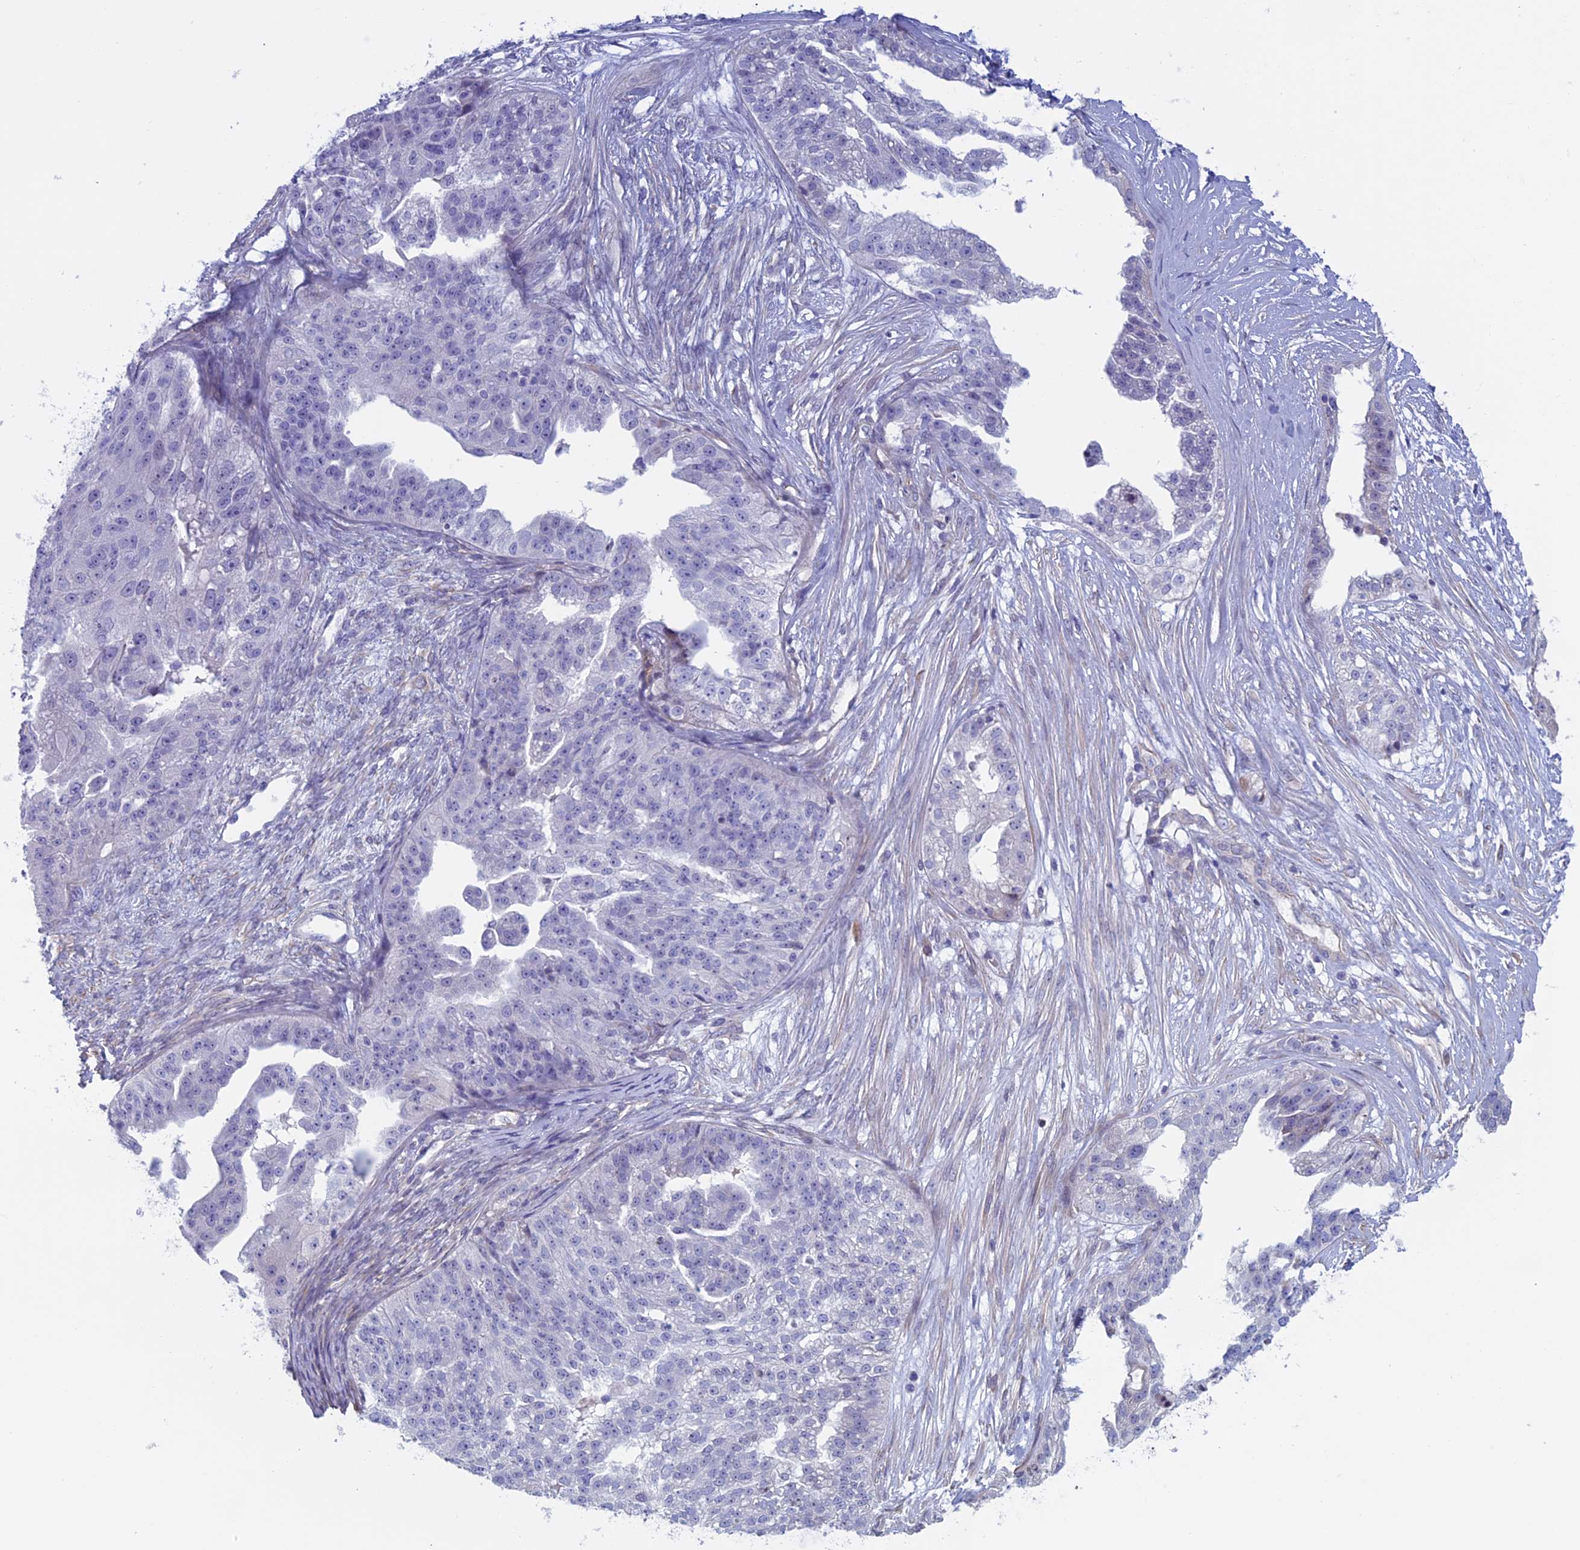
{"staining": {"intensity": "negative", "quantity": "none", "location": "none"}, "tissue": "ovarian cancer", "cell_type": "Tumor cells", "image_type": "cancer", "snomed": [{"axis": "morphology", "description": "Cystadenocarcinoma, serous, NOS"}, {"axis": "topography", "description": "Ovary"}], "caption": "Tumor cells show no significant protein expression in ovarian cancer. (Brightfield microscopy of DAB (3,3'-diaminobenzidine) immunohistochemistry (IHC) at high magnification).", "gene": "BCL2L10", "patient": {"sex": "female", "age": 58}}